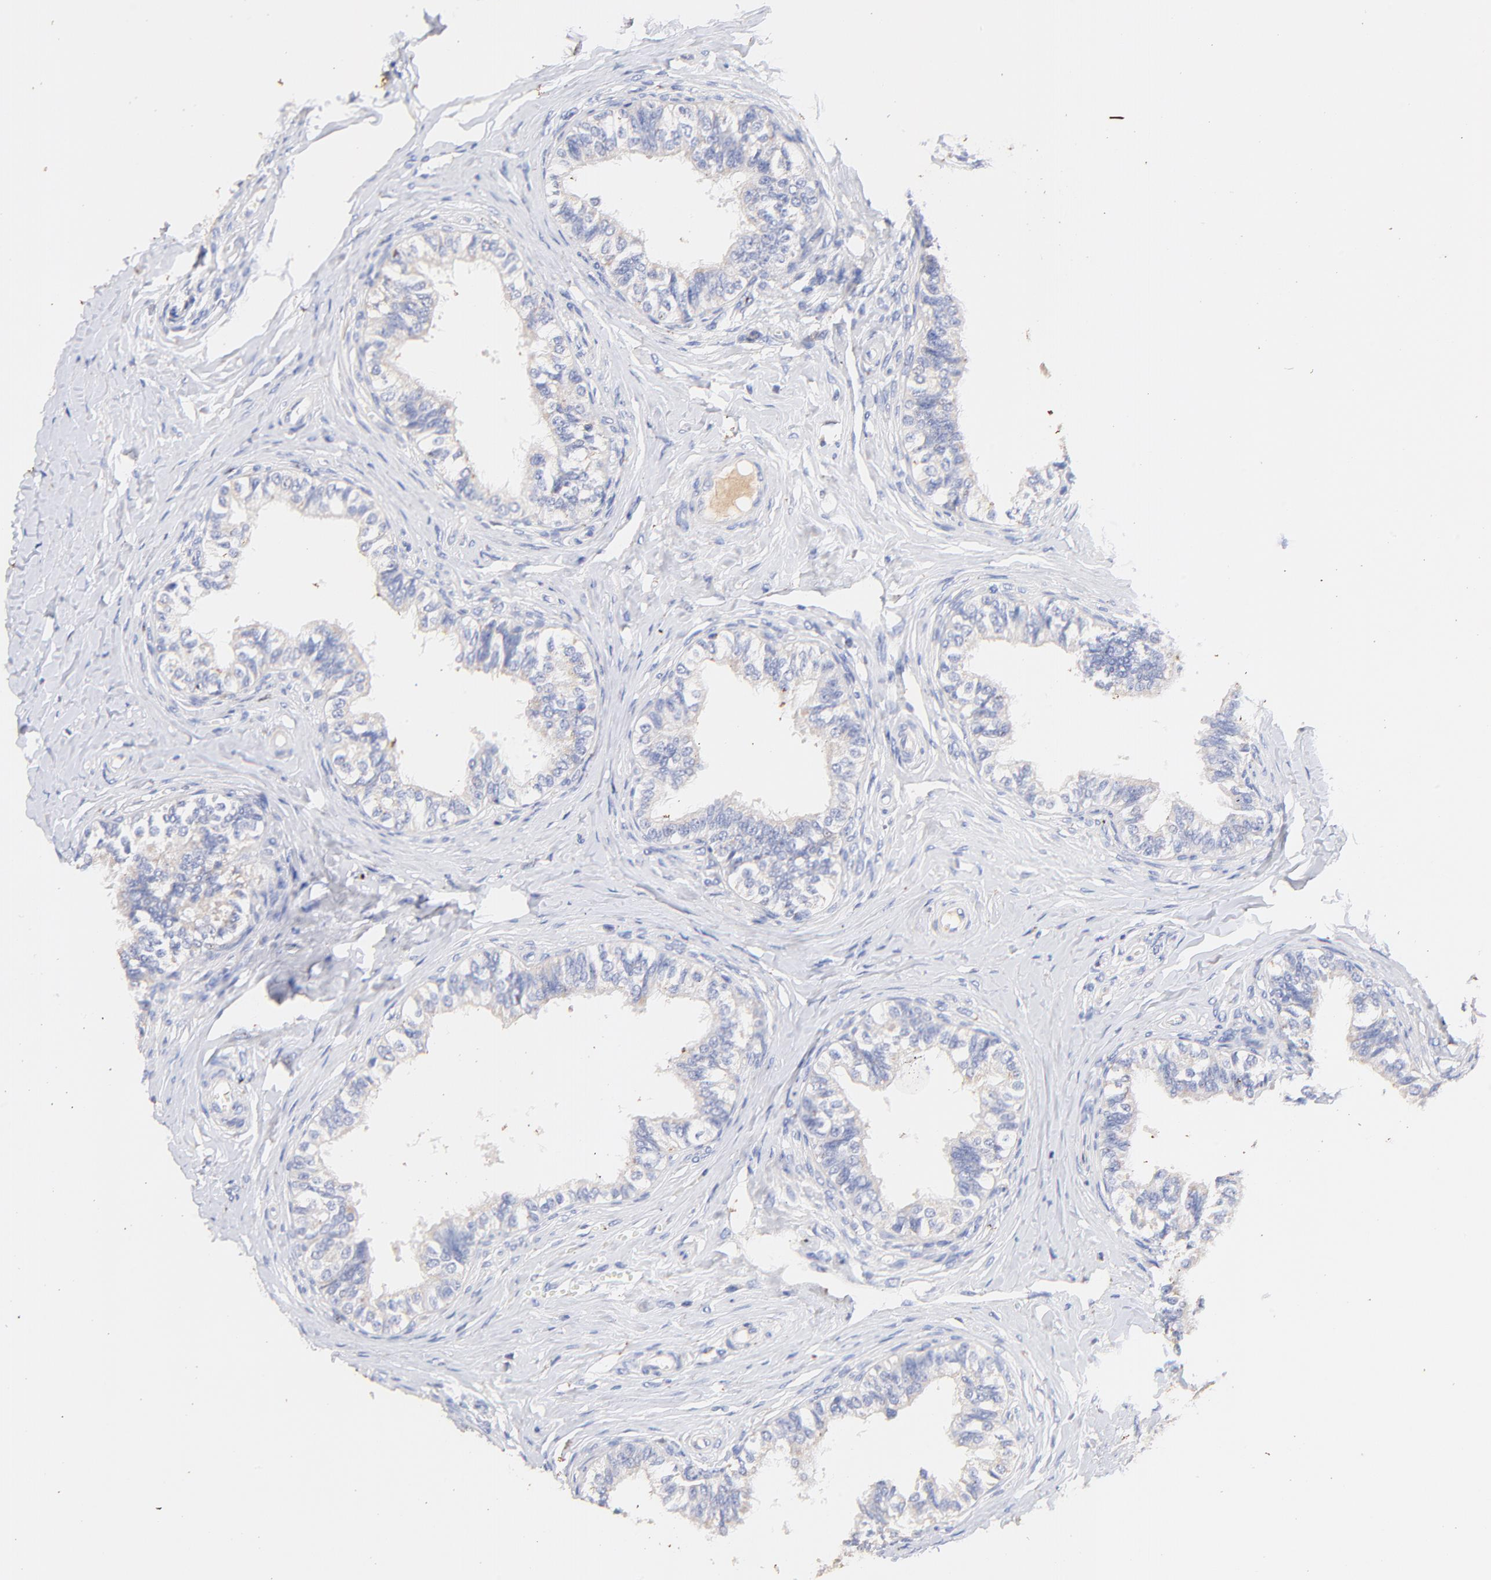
{"staining": {"intensity": "weak", "quantity": ">75%", "location": "cytoplasmic/membranous"}, "tissue": "epididymis", "cell_type": "Glandular cells", "image_type": "normal", "snomed": [{"axis": "morphology", "description": "Normal tissue, NOS"}, {"axis": "topography", "description": "Soft tissue"}, {"axis": "topography", "description": "Epididymis"}], "caption": "An image showing weak cytoplasmic/membranous staining in about >75% of glandular cells in unremarkable epididymis, as visualized by brown immunohistochemical staining.", "gene": "IGLV7", "patient": {"sex": "male", "age": 26}}